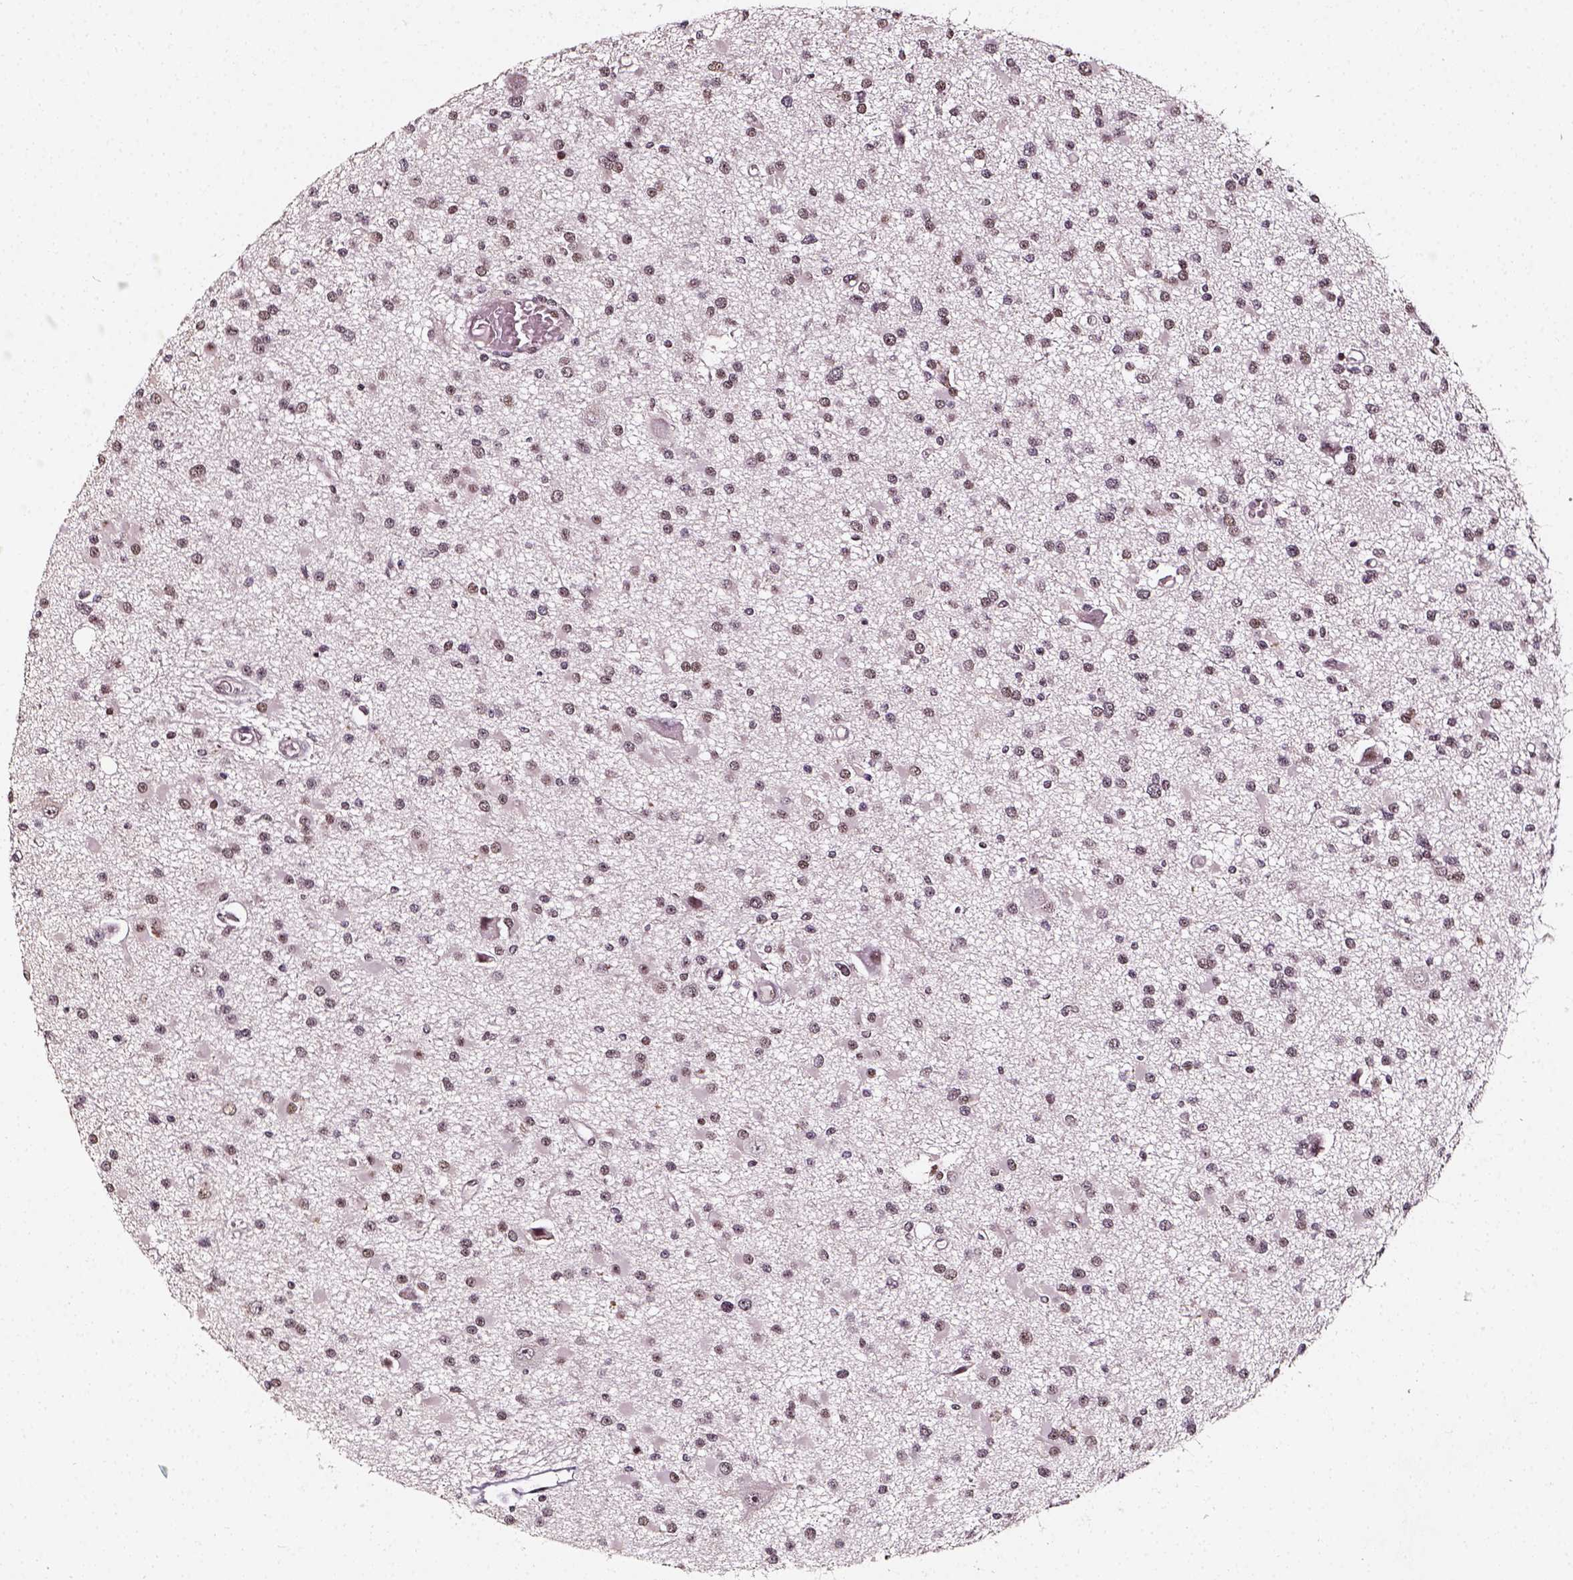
{"staining": {"intensity": "weak", "quantity": ">75%", "location": "nuclear"}, "tissue": "glioma", "cell_type": "Tumor cells", "image_type": "cancer", "snomed": [{"axis": "morphology", "description": "Glioma, malignant, High grade"}, {"axis": "topography", "description": "Brain"}], "caption": "DAB (3,3'-diaminobenzidine) immunohistochemical staining of high-grade glioma (malignant) reveals weak nuclear protein staining in about >75% of tumor cells.", "gene": "NACC1", "patient": {"sex": "male", "age": 54}}